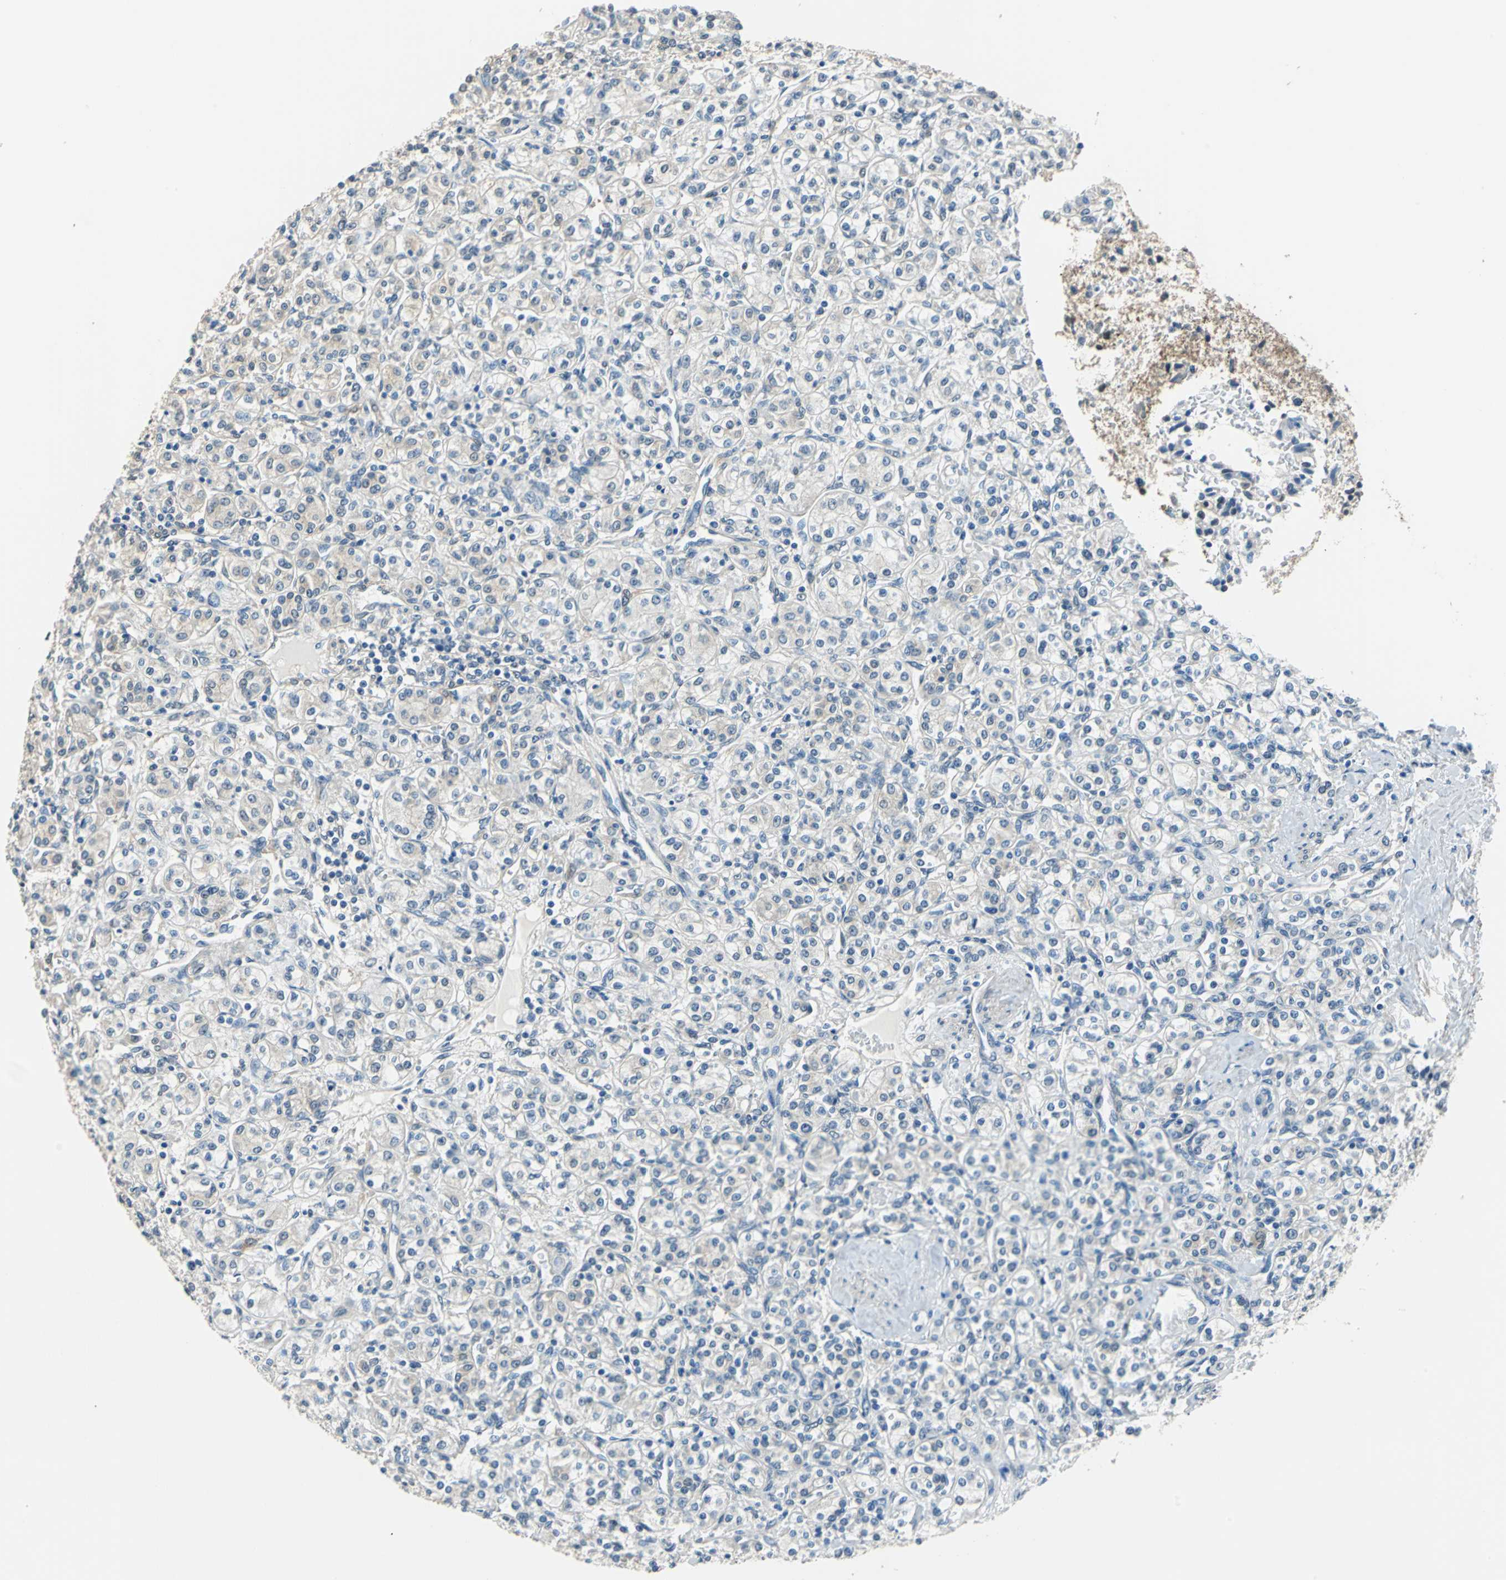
{"staining": {"intensity": "weak", "quantity": ">75%", "location": "cytoplasmic/membranous"}, "tissue": "renal cancer", "cell_type": "Tumor cells", "image_type": "cancer", "snomed": [{"axis": "morphology", "description": "Adenocarcinoma, NOS"}, {"axis": "topography", "description": "Kidney"}], "caption": "Immunohistochemistry (IHC) image of neoplastic tissue: renal adenocarcinoma stained using immunohistochemistry (IHC) reveals low levels of weak protein expression localized specifically in the cytoplasmic/membranous of tumor cells, appearing as a cytoplasmic/membranous brown color.", "gene": "FKBP4", "patient": {"sex": "male", "age": 77}}